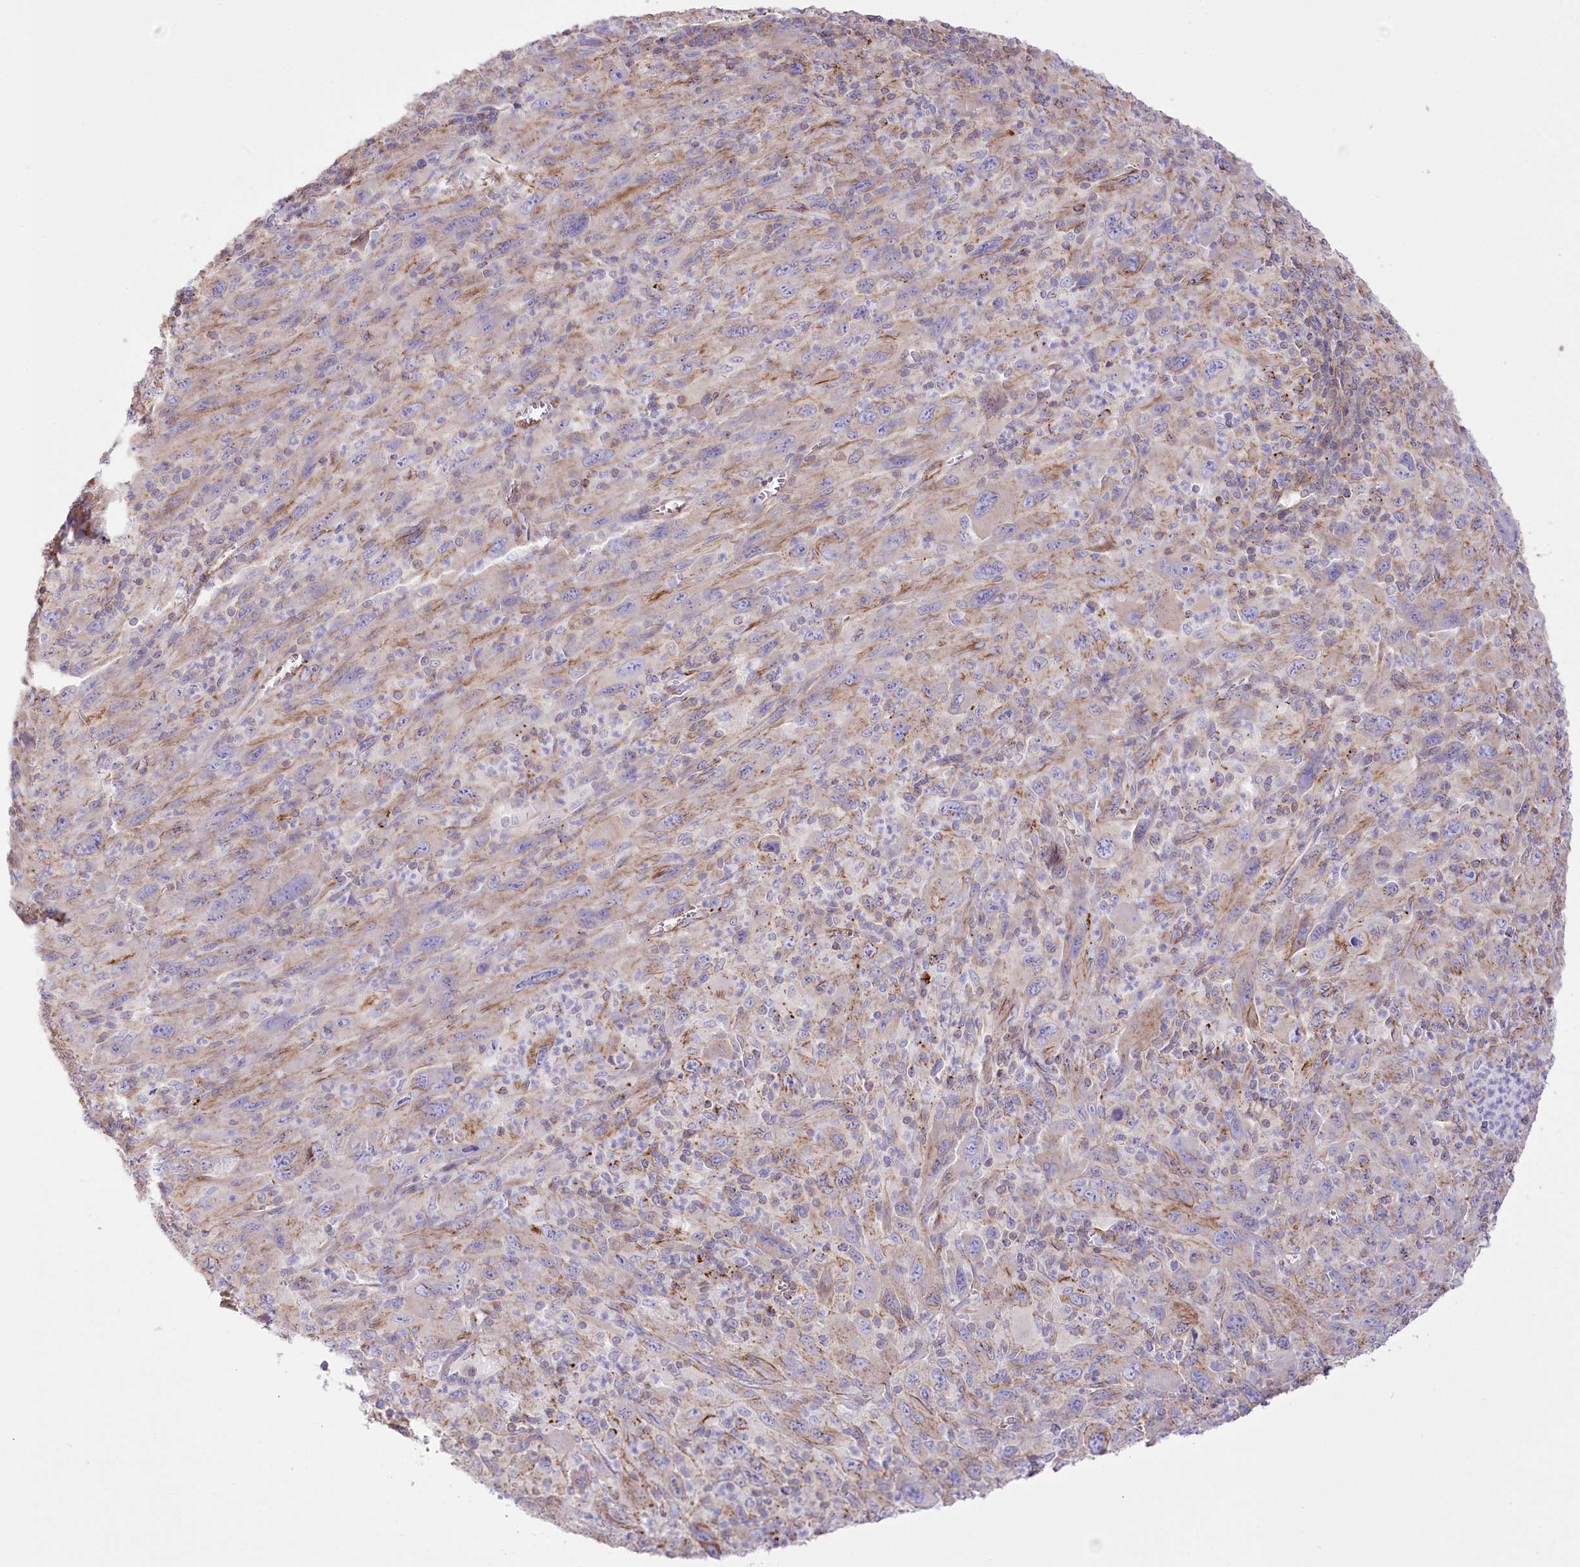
{"staining": {"intensity": "moderate", "quantity": "25%-75%", "location": "cytoplasmic/membranous"}, "tissue": "melanoma", "cell_type": "Tumor cells", "image_type": "cancer", "snomed": [{"axis": "morphology", "description": "Malignant melanoma, Metastatic site"}, {"axis": "topography", "description": "Skin"}], "caption": "This is a micrograph of IHC staining of malignant melanoma (metastatic site), which shows moderate positivity in the cytoplasmic/membranous of tumor cells.", "gene": "FAM216A", "patient": {"sex": "female", "age": 56}}